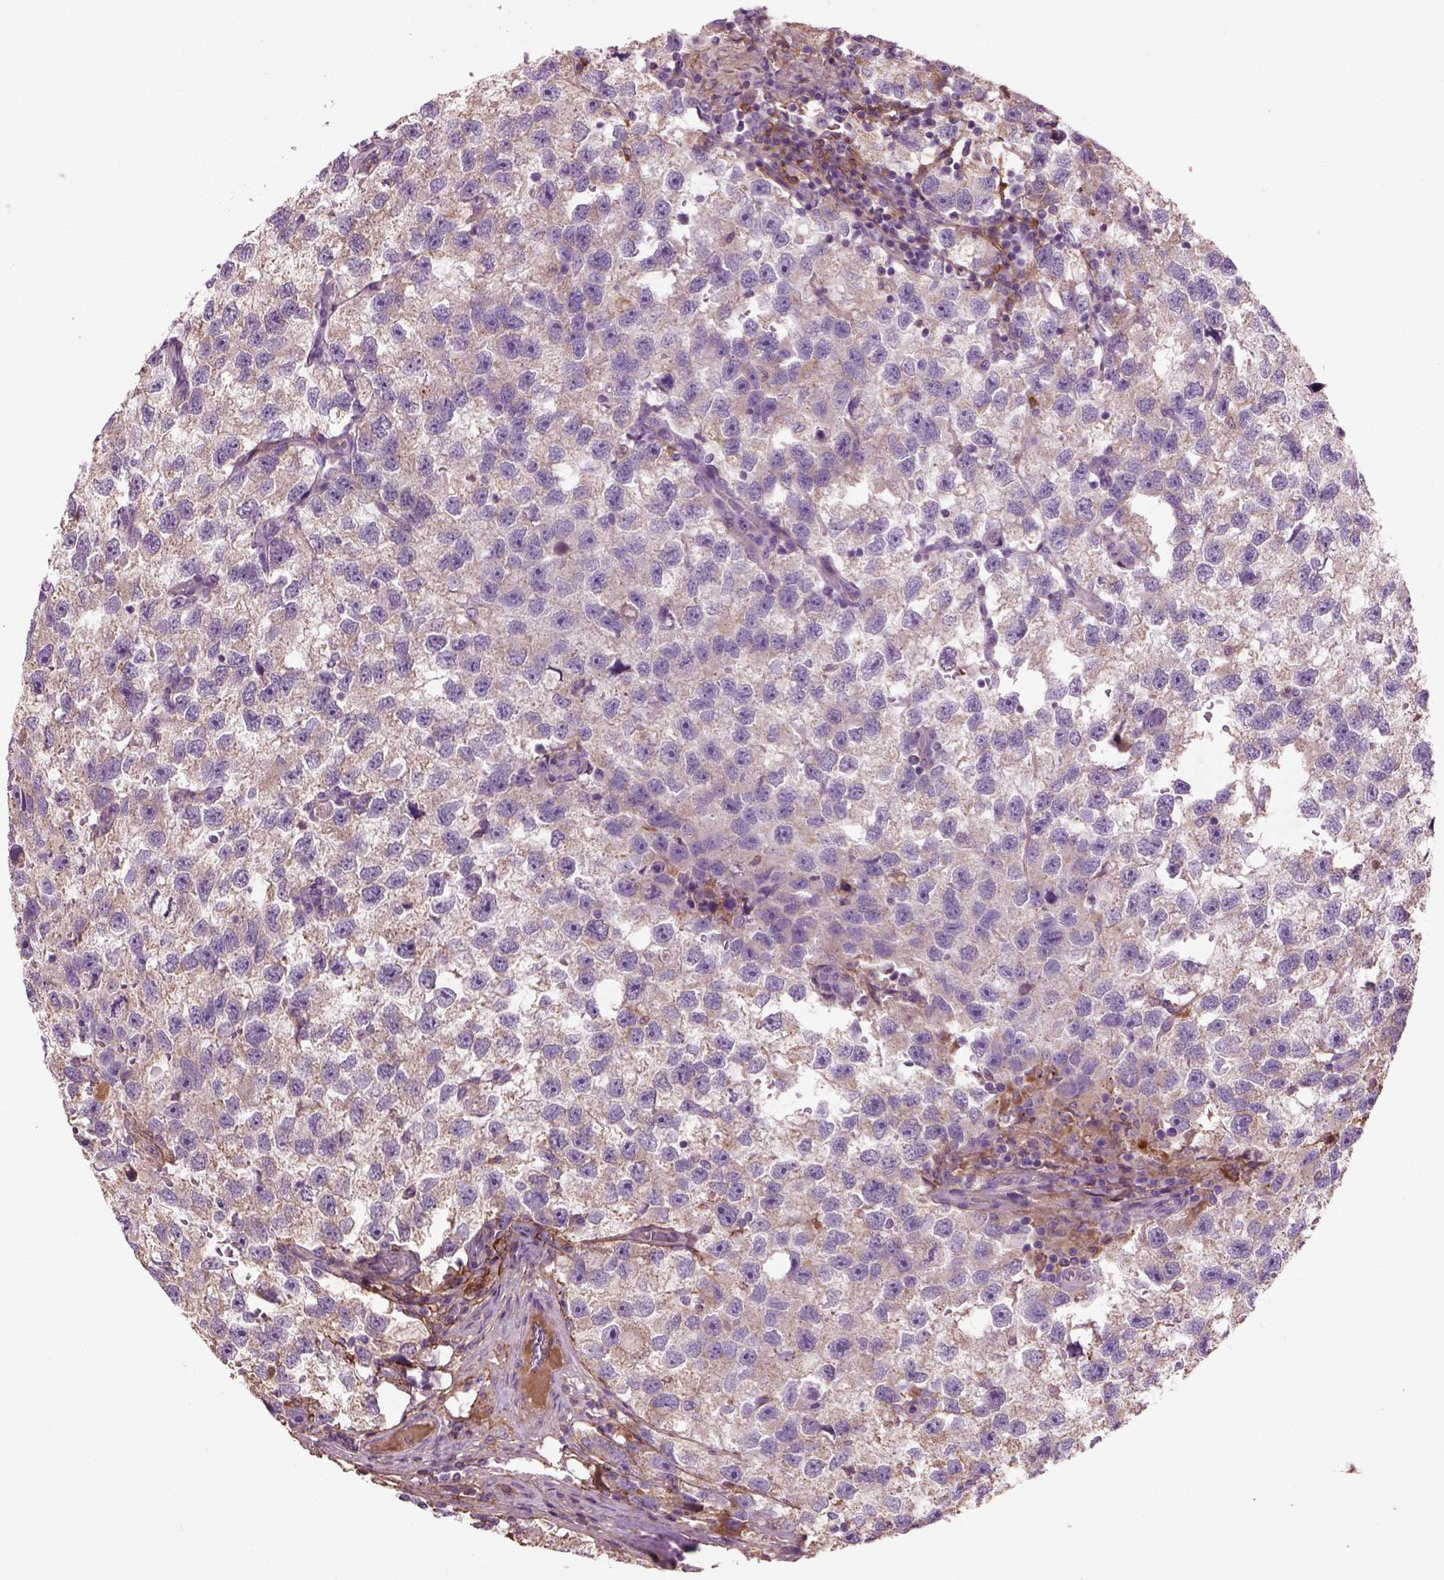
{"staining": {"intensity": "weak", "quantity": "25%-75%", "location": "cytoplasmic/membranous"}, "tissue": "testis cancer", "cell_type": "Tumor cells", "image_type": "cancer", "snomed": [{"axis": "morphology", "description": "Seminoma, NOS"}, {"axis": "topography", "description": "Testis"}], "caption": "Weak cytoplasmic/membranous expression for a protein is seen in about 25%-75% of tumor cells of testis cancer using immunohistochemistry.", "gene": "EMILIN2", "patient": {"sex": "male", "age": 26}}